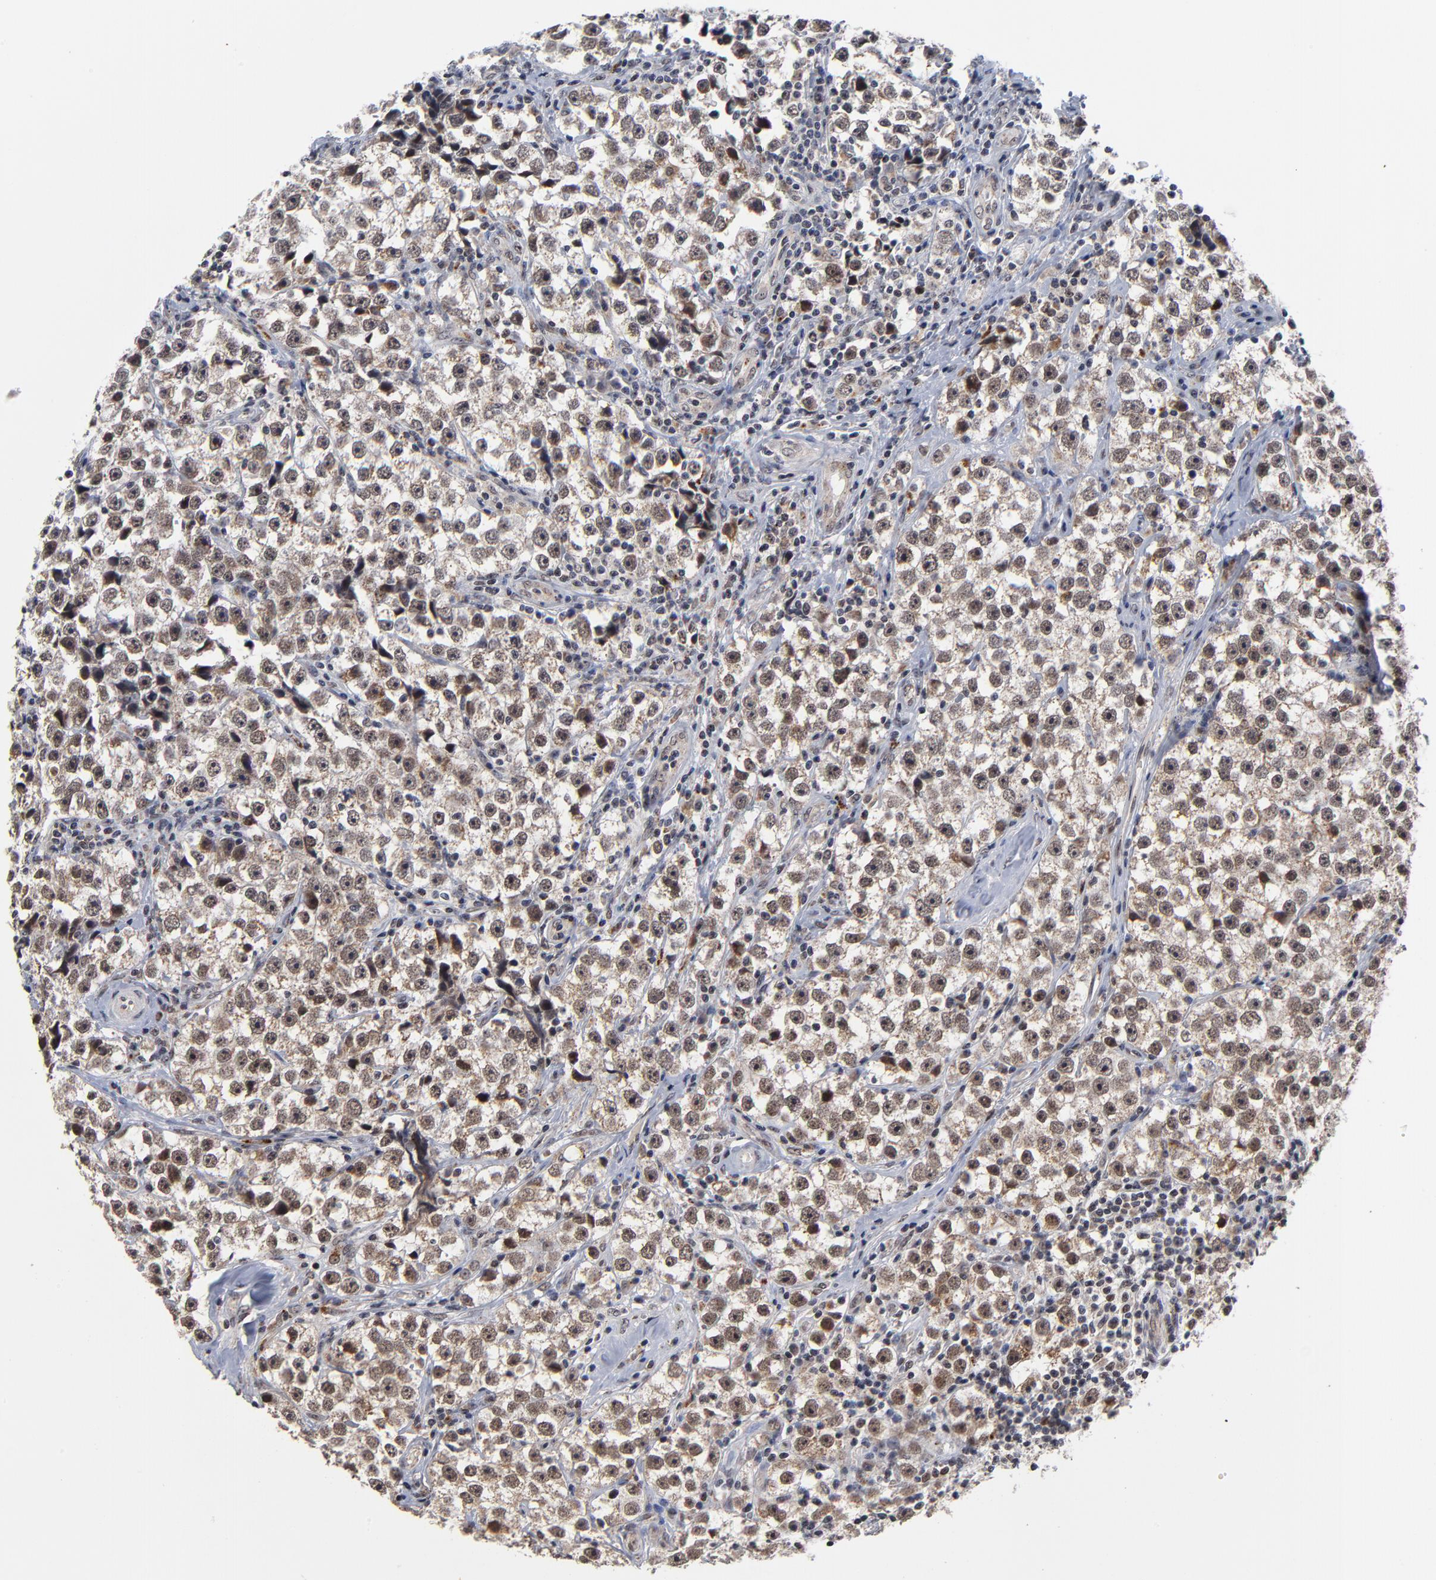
{"staining": {"intensity": "weak", "quantity": "25%-75%", "location": "nuclear"}, "tissue": "testis cancer", "cell_type": "Tumor cells", "image_type": "cancer", "snomed": [{"axis": "morphology", "description": "Seminoma, NOS"}, {"axis": "topography", "description": "Testis"}], "caption": "Immunohistochemistry (IHC) (DAB) staining of human seminoma (testis) demonstrates weak nuclear protein expression in approximately 25%-75% of tumor cells. Immunohistochemistry stains the protein of interest in brown and the nuclei are stained blue.", "gene": "ZNF419", "patient": {"sex": "male", "age": 32}}